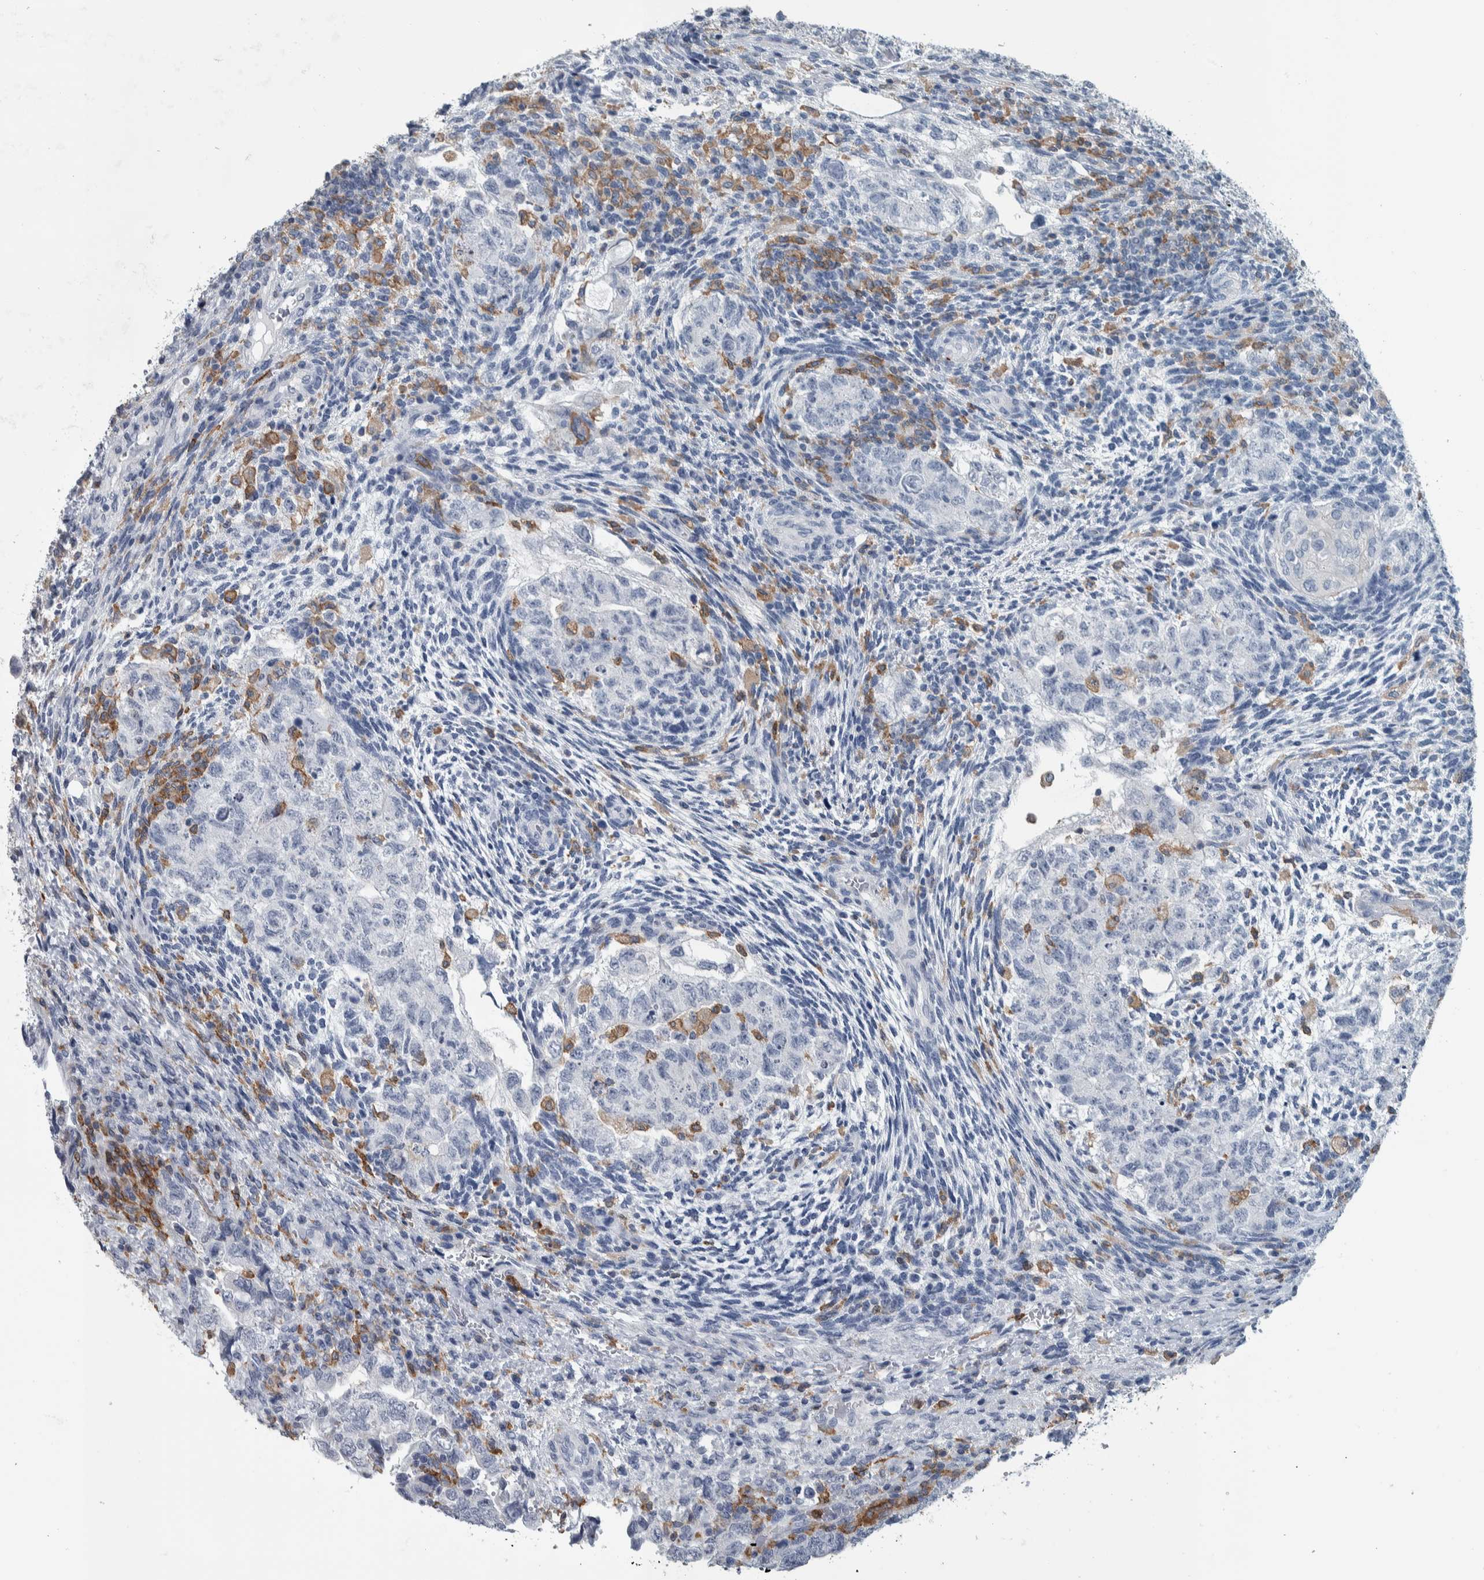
{"staining": {"intensity": "negative", "quantity": "none", "location": "none"}, "tissue": "testis cancer", "cell_type": "Tumor cells", "image_type": "cancer", "snomed": [{"axis": "morphology", "description": "Normal tissue, NOS"}, {"axis": "morphology", "description": "Carcinoma, Embryonal, NOS"}, {"axis": "topography", "description": "Testis"}], "caption": "This image is of testis cancer stained with immunohistochemistry to label a protein in brown with the nuclei are counter-stained blue. There is no expression in tumor cells.", "gene": "SKAP2", "patient": {"sex": "male", "age": 36}}